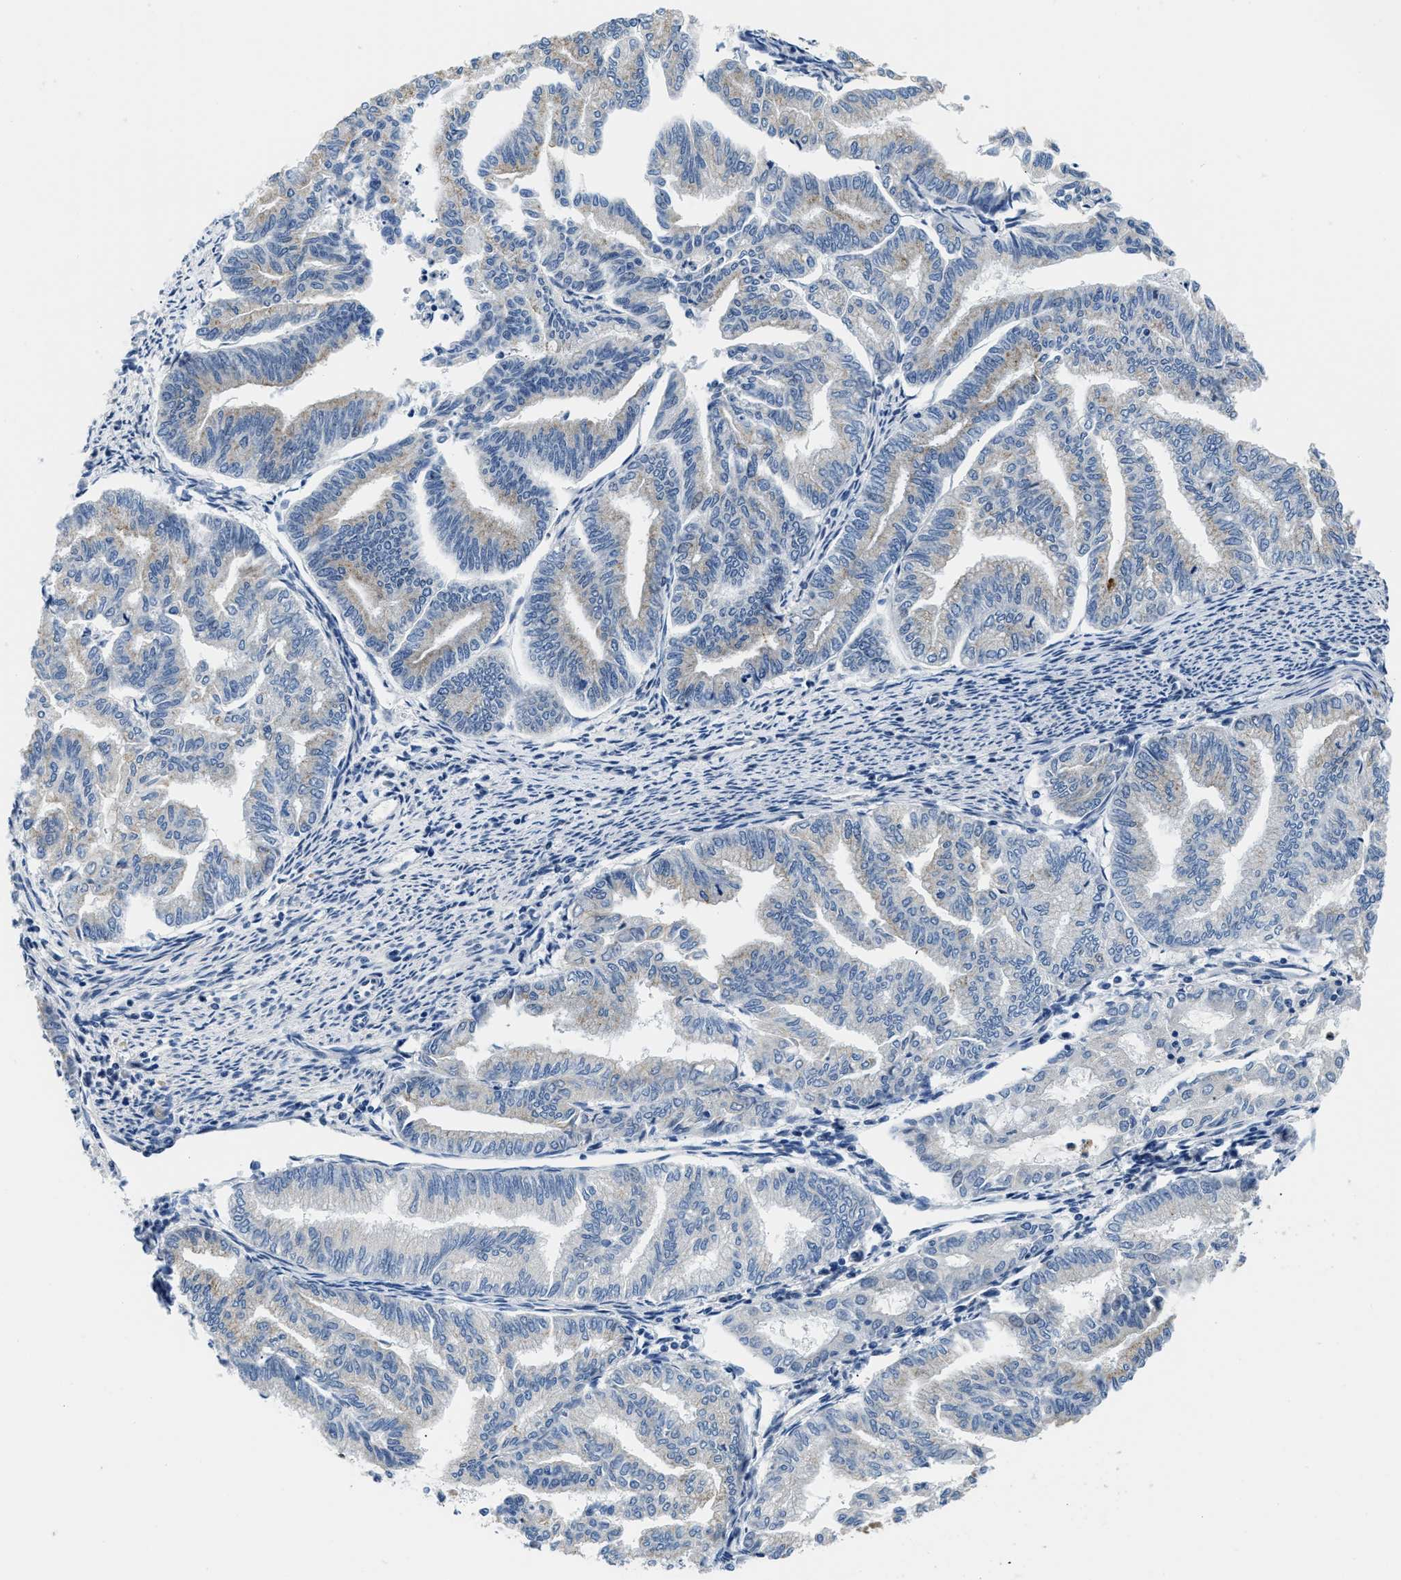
{"staining": {"intensity": "weak", "quantity": "<25%", "location": "cytoplasmic/membranous"}, "tissue": "endometrial cancer", "cell_type": "Tumor cells", "image_type": "cancer", "snomed": [{"axis": "morphology", "description": "Adenocarcinoma, NOS"}, {"axis": "topography", "description": "Endometrium"}], "caption": "DAB immunohistochemical staining of human endometrial cancer (adenocarcinoma) shows no significant expression in tumor cells.", "gene": "SMAD4", "patient": {"sex": "female", "age": 79}}